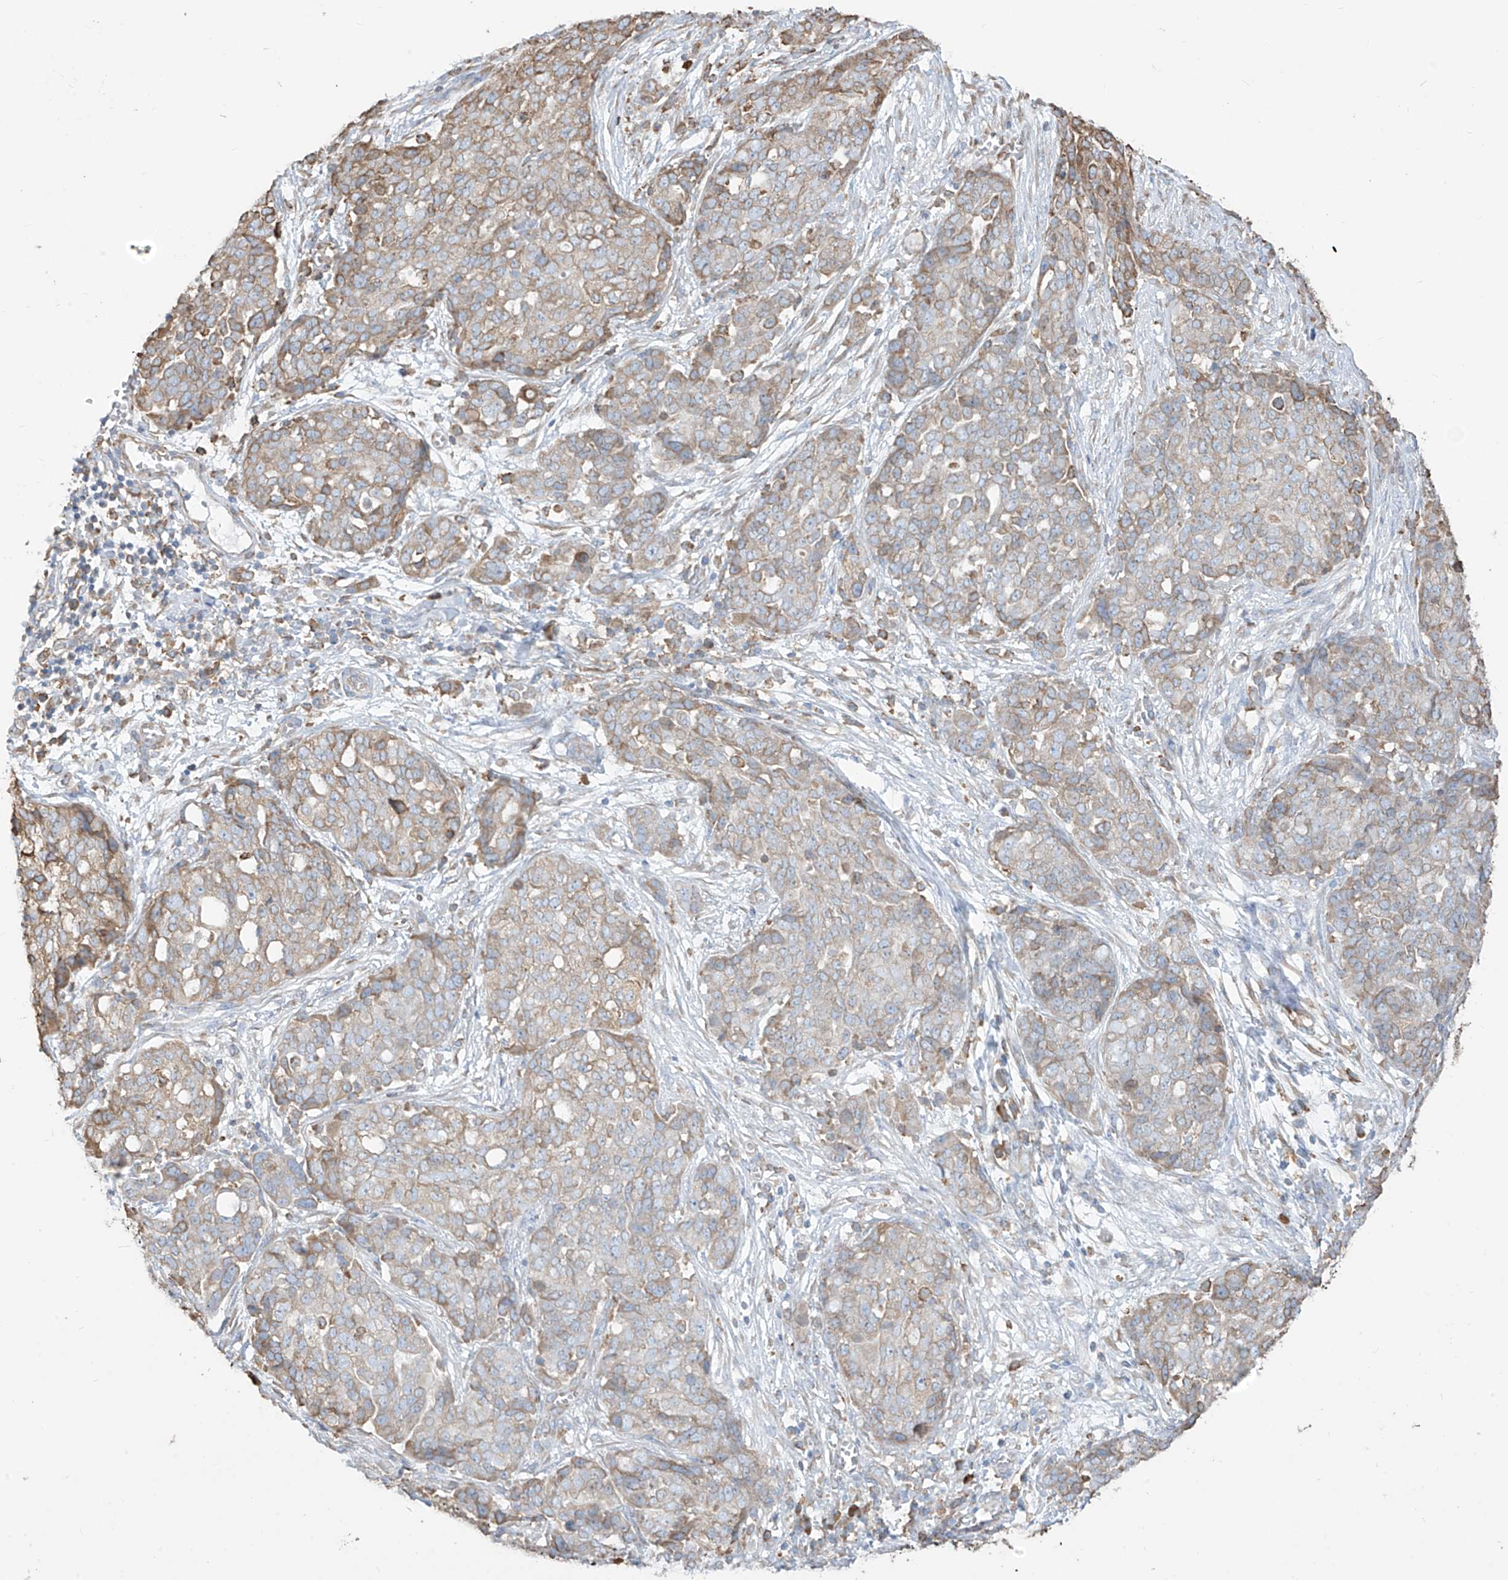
{"staining": {"intensity": "moderate", "quantity": "<25%", "location": "cytoplasmic/membranous"}, "tissue": "ovarian cancer", "cell_type": "Tumor cells", "image_type": "cancer", "snomed": [{"axis": "morphology", "description": "Cystadenocarcinoma, serous, NOS"}, {"axis": "topography", "description": "Soft tissue"}, {"axis": "topography", "description": "Ovary"}], "caption": "DAB immunohistochemical staining of human ovarian cancer (serous cystadenocarcinoma) displays moderate cytoplasmic/membranous protein expression in about <25% of tumor cells.", "gene": "PDIA6", "patient": {"sex": "female", "age": 57}}